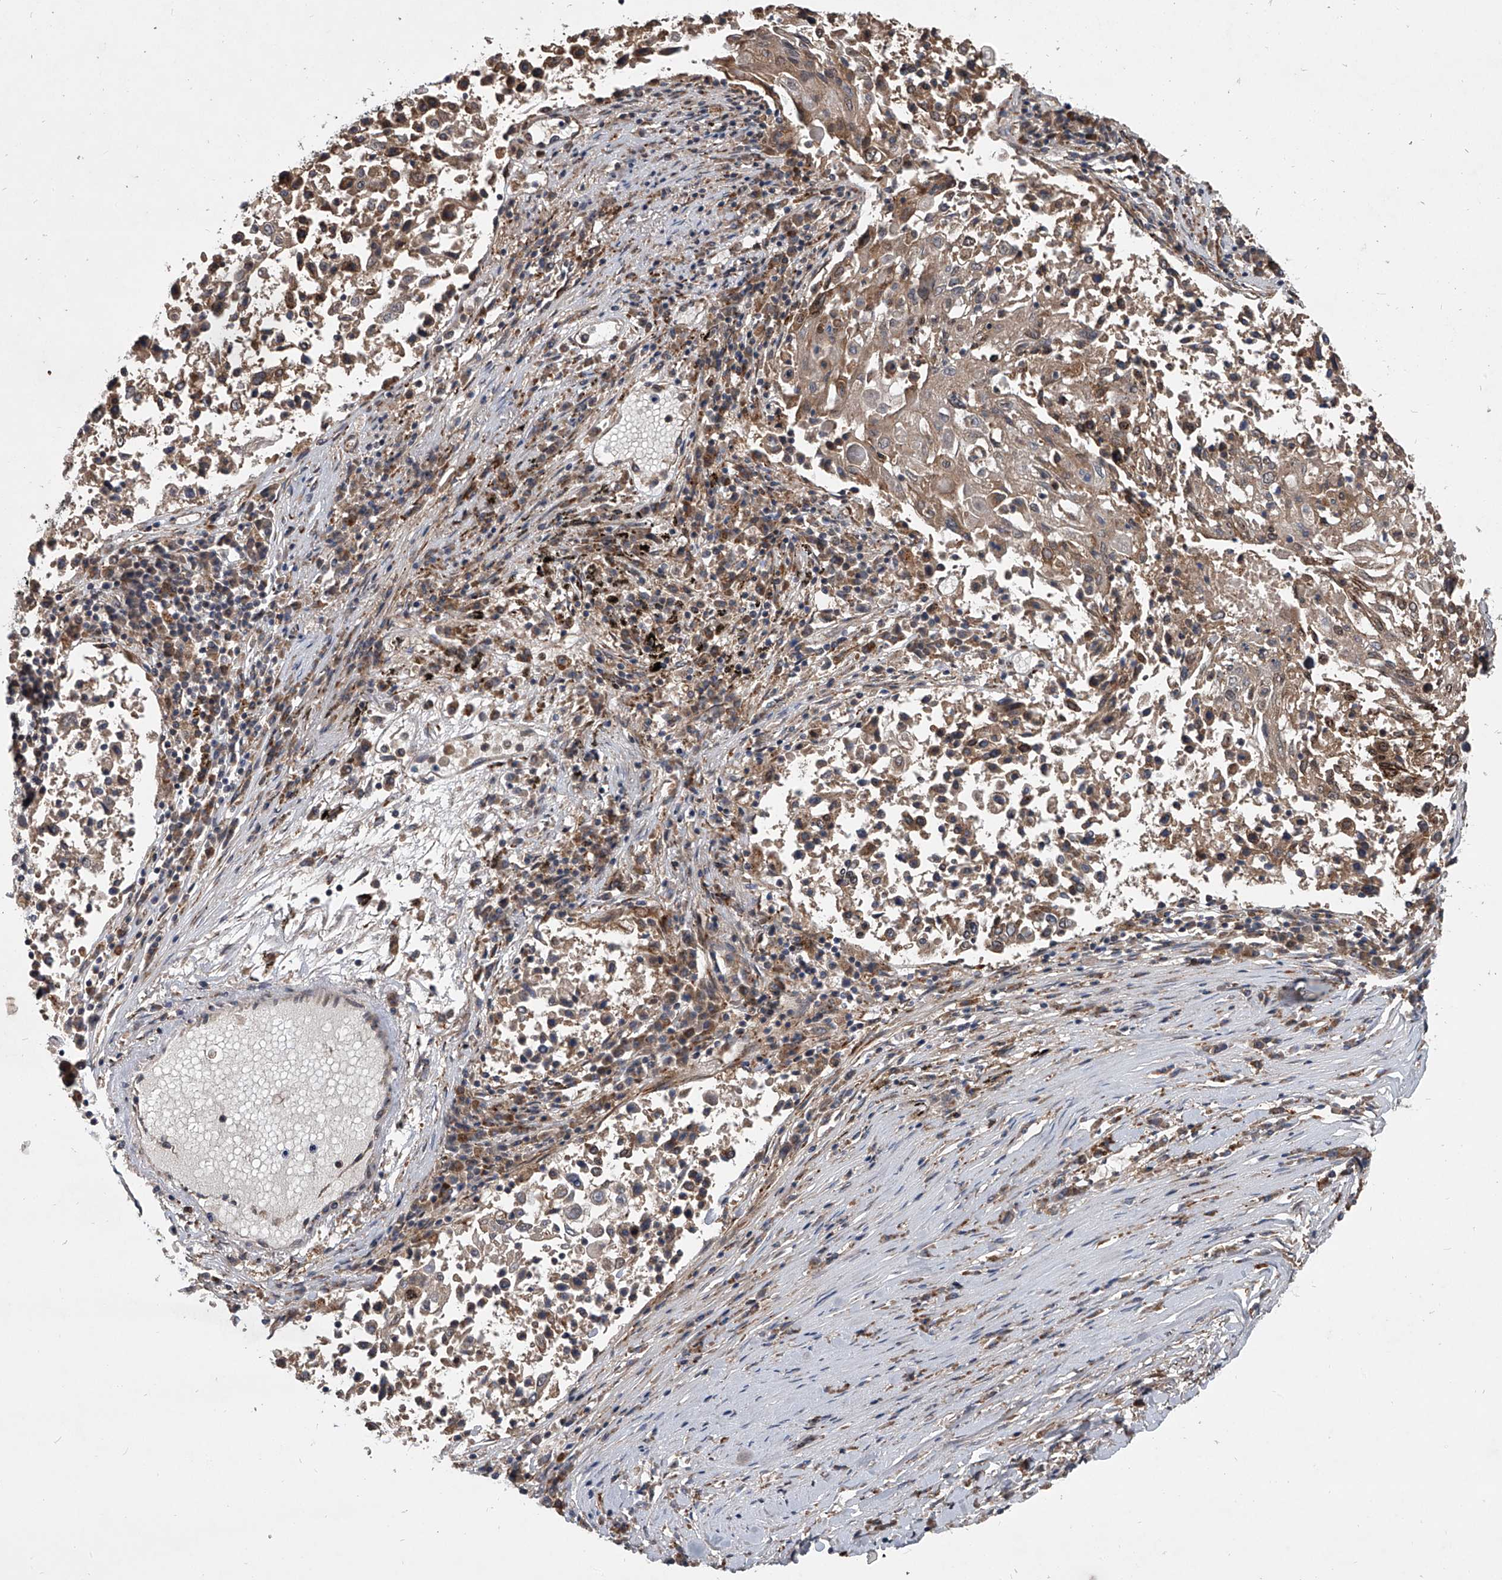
{"staining": {"intensity": "weak", "quantity": ">75%", "location": "cytoplasmic/membranous"}, "tissue": "lung cancer", "cell_type": "Tumor cells", "image_type": "cancer", "snomed": [{"axis": "morphology", "description": "Squamous cell carcinoma, NOS"}, {"axis": "topography", "description": "Lung"}], "caption": "A low amount of weak cytoplasmic/membranous staining is present in about >75% of tumor cells in lung cancer tissue.", "gene": "GEMIN8", "patient": {"sex": "male", "age": 65}}